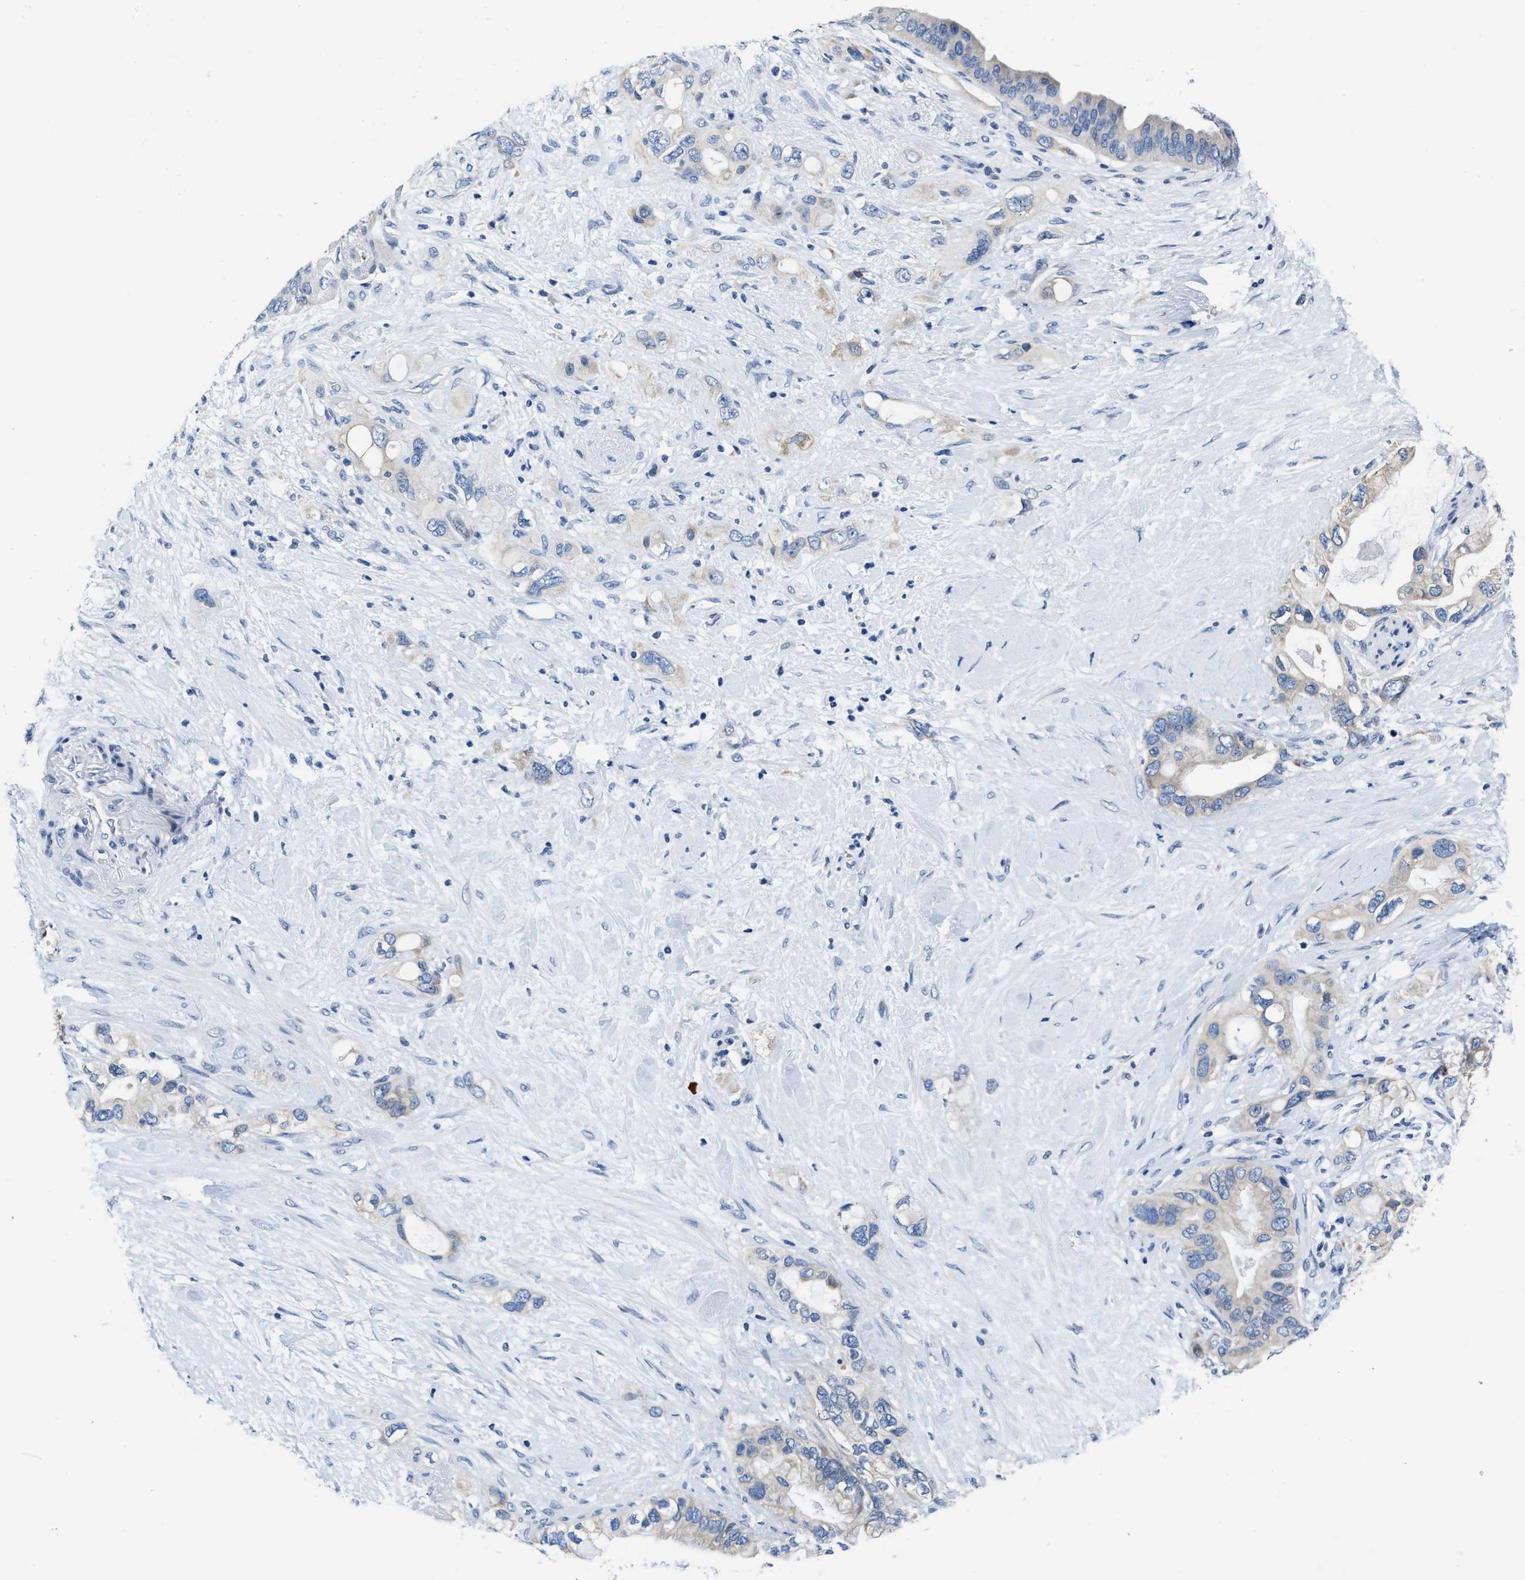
{"staining": {"intensity": "negative", "quantity": "none", "location": "none"}, "tissue": "pancreatic cancer", "cell_type": "Tumor cells", "image_type": "cancer", "snomed": [{"axis": "morphology", "description": "Adenocarcinoma, NOS"}, {"axis": "topography", "description": "Pancreas"}], "caption": "Pancreatic cancer (adenocarcinoma) stained for a protein using immunohistochemistry shows no staining tumor cells.", "gene": "ASZ1", "patient": {"sex": "female", "age": 56}}